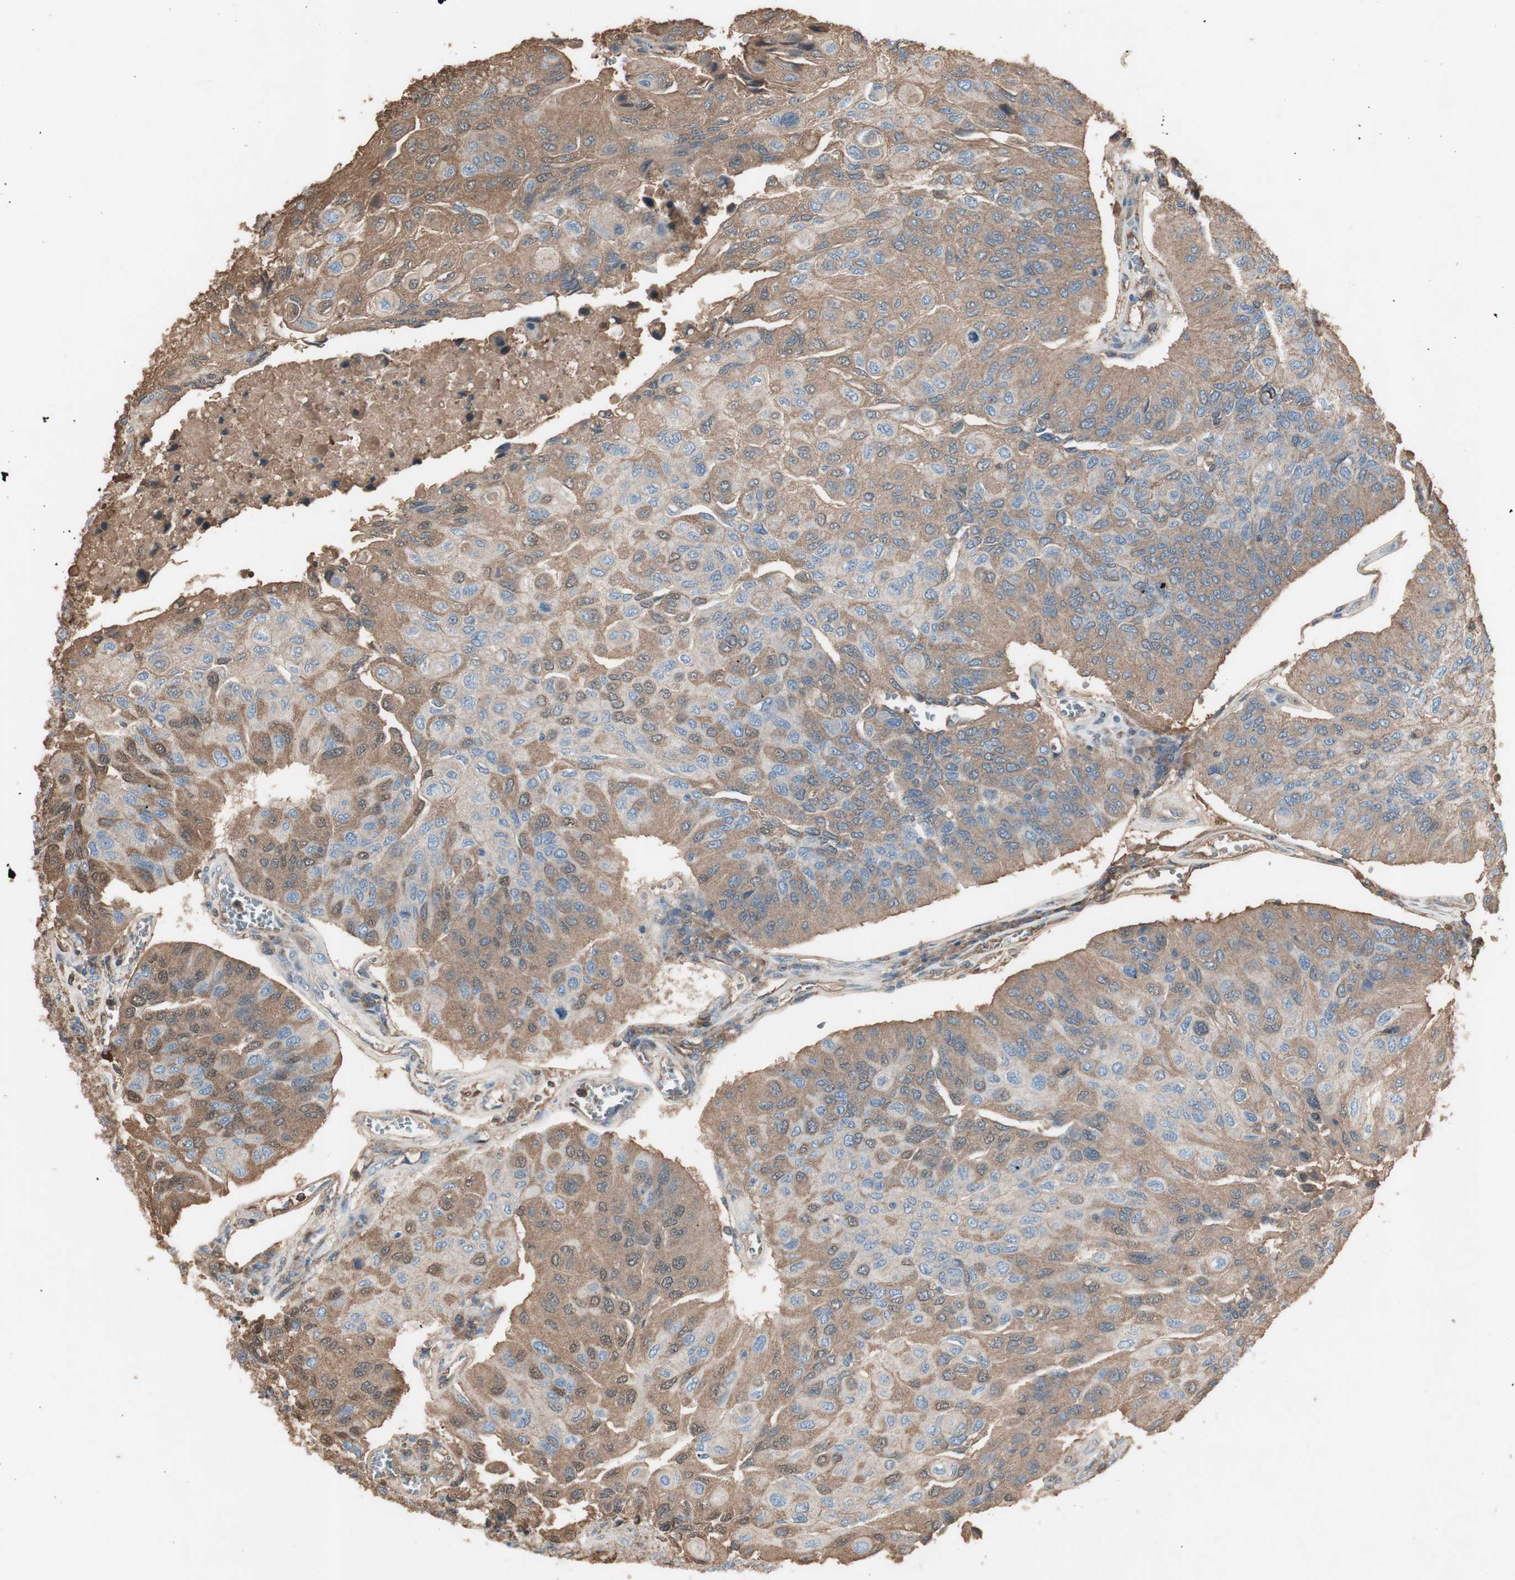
{"staining": {"intensity": "moderate", "quantity": "25%-75%", "location": "cytoplasmic/membranous"}, "tissue": "urothelial cancer", "cell_type": "Tumor cells", "image_type": "cancer", "snomed": [{"axis": "morphology", "description": "Urothelial carcinoma, High grade"}, {"axis": "topography", "description": "Urinary bladder"}], "caption": "This micrograph shows immunohistochemistry staining of urothelial cancer, with medium moderate cytoplasmic/membranous expression in approximately 25%-75% of tumor cells.", "gene": "MMP14", "patient": {"sex": "male", "age": 66}}